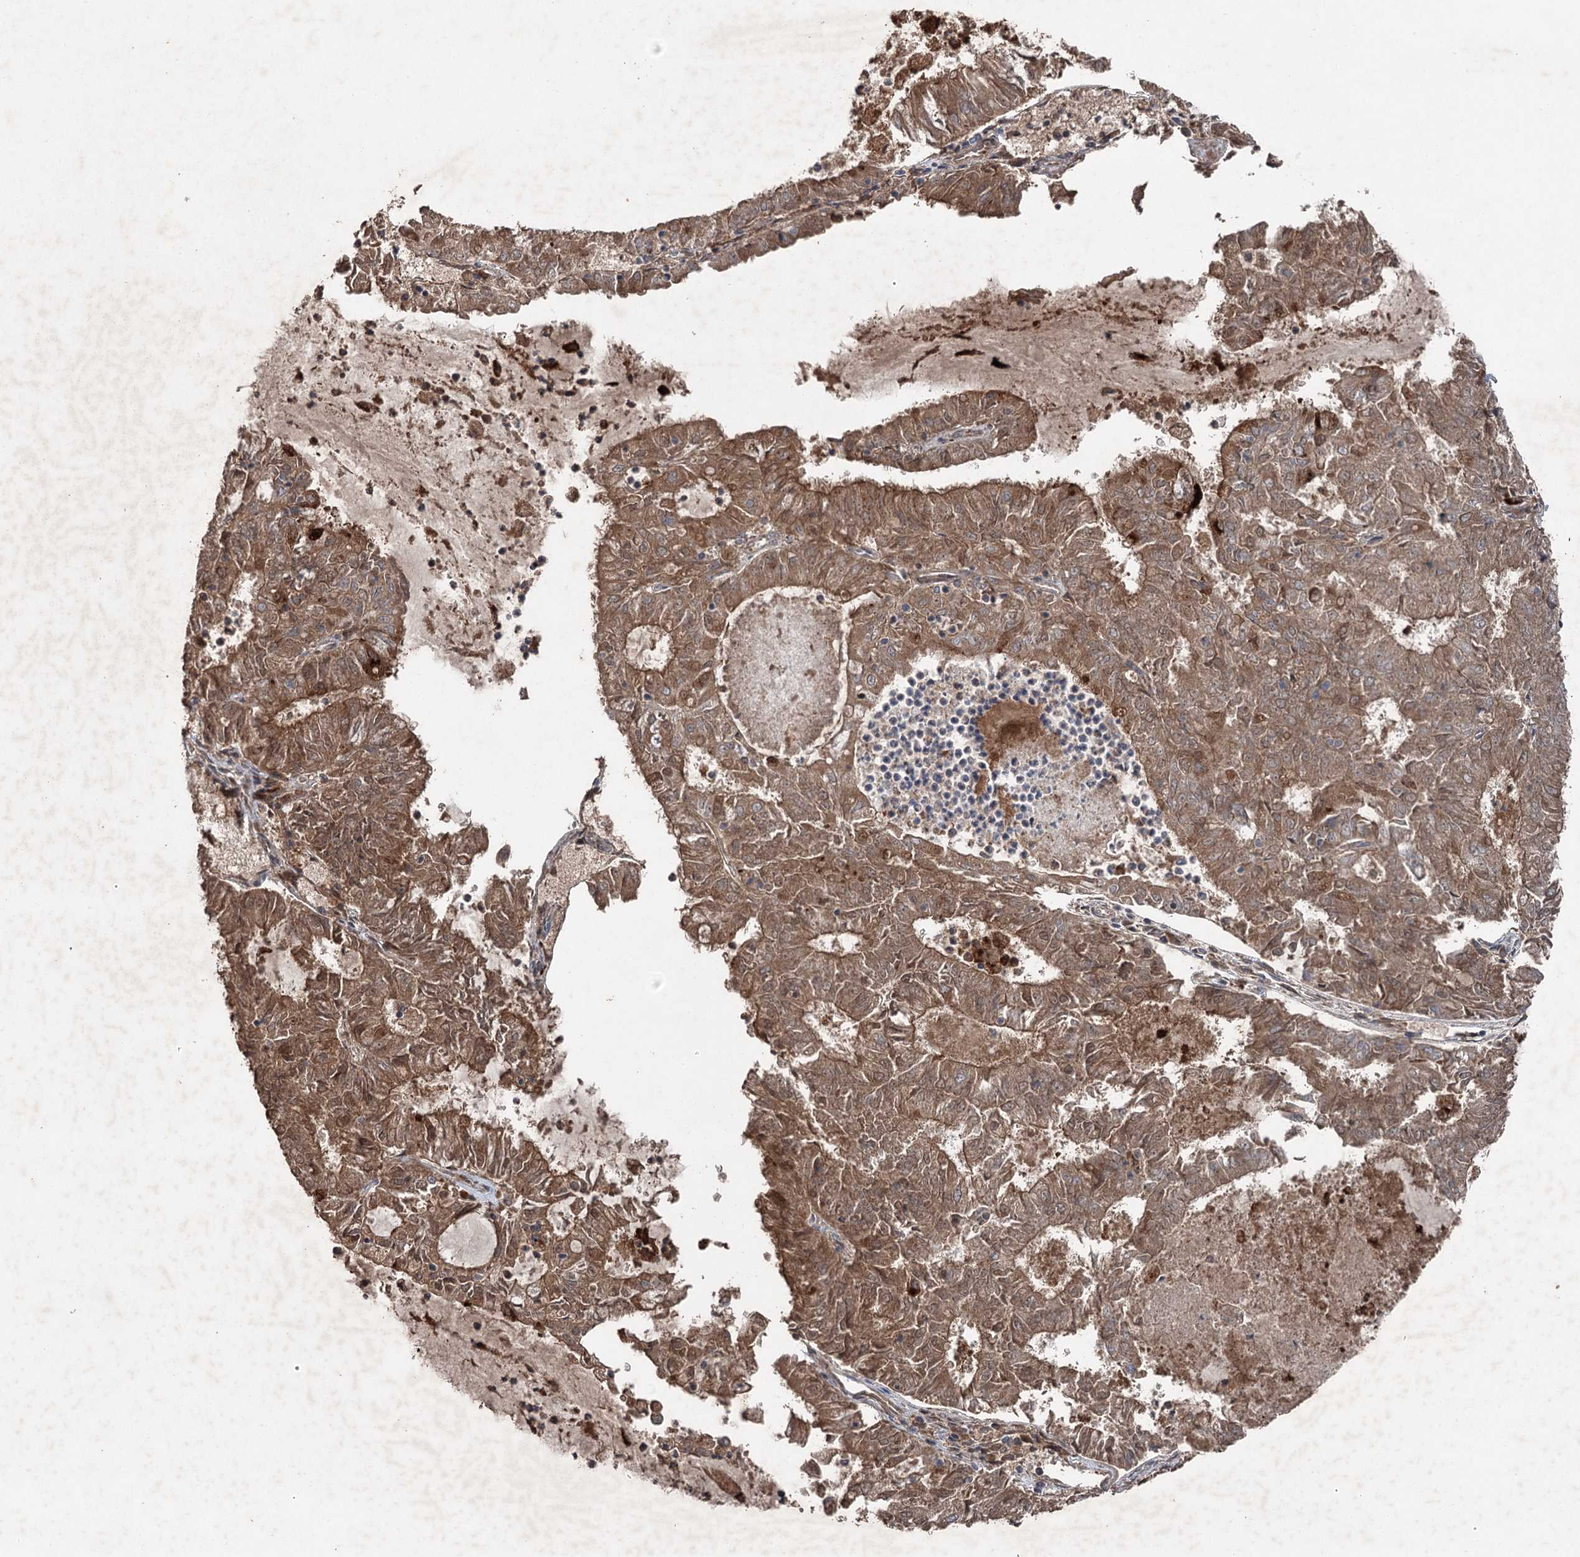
{"staining": {"intensity": "moderate", "quantity": ">75%", "location": "cytoplasmic/membranous,nuclear"}, "tissue": "endometrial cancer", "cell_type": "Tumor cells", "image_type": "cancer", "snomed": [{"axis": "morphology", "description": "Adenocarcinoma, NOS"}, {"axis": "topography", "description": "Endometrium"}], "caption": "Protein expression analysis of human endometrial cancer (adenocarcinoma) reveals moderate cytoplasmic/membranous and nuclear staining in approximately >75% of tumor cells.", "gene": "MAPK8IP2", "patient": {"sex": "female", "age": 57}}